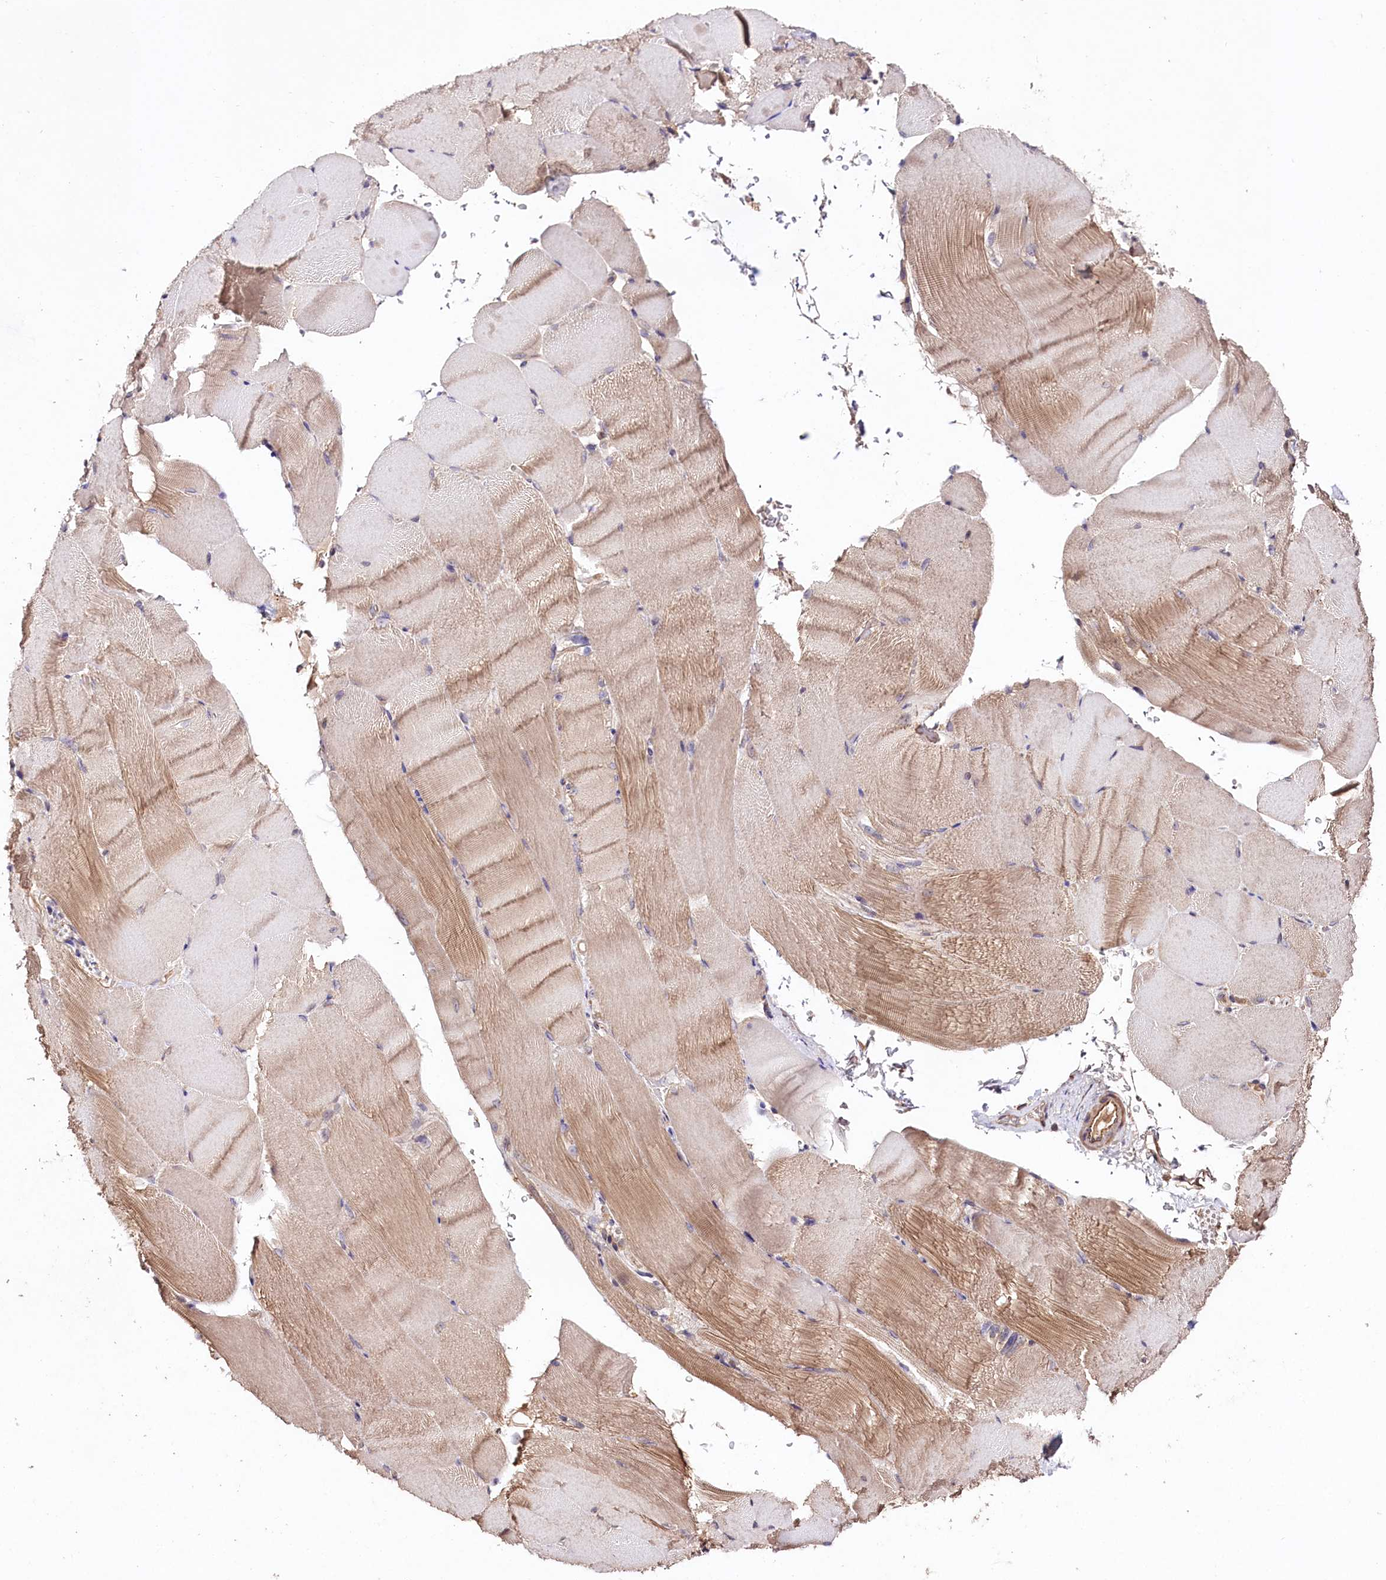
{"staining": {"intensity": "moderate", "quantity": "25%-75%", "location": "cytoplasmic/membranous"}, "tissue": "skeletal muscle", "cell_type": "Myocytes", "image_type": "normal", "snomed": [{"axis": "morphology", "description": "Normal tissue, NOS"}, {"axis": "topography", "description": "Skeletal muscle"}, {"axis": "topography", "description": "Parathyroid gland"}], "caption": "Immunohistochemical staining of unremarkable skeletal muscle demonstrates 25%-75% levels of moderate cytoplasmic/membranous protein expression in approximately 25%-75% of myocytes. The protein of interest is shown in brown color, while the nuclei are stained blue.", "gene": "TNPO3", "patient": {"sex": "female", "age": 37}}